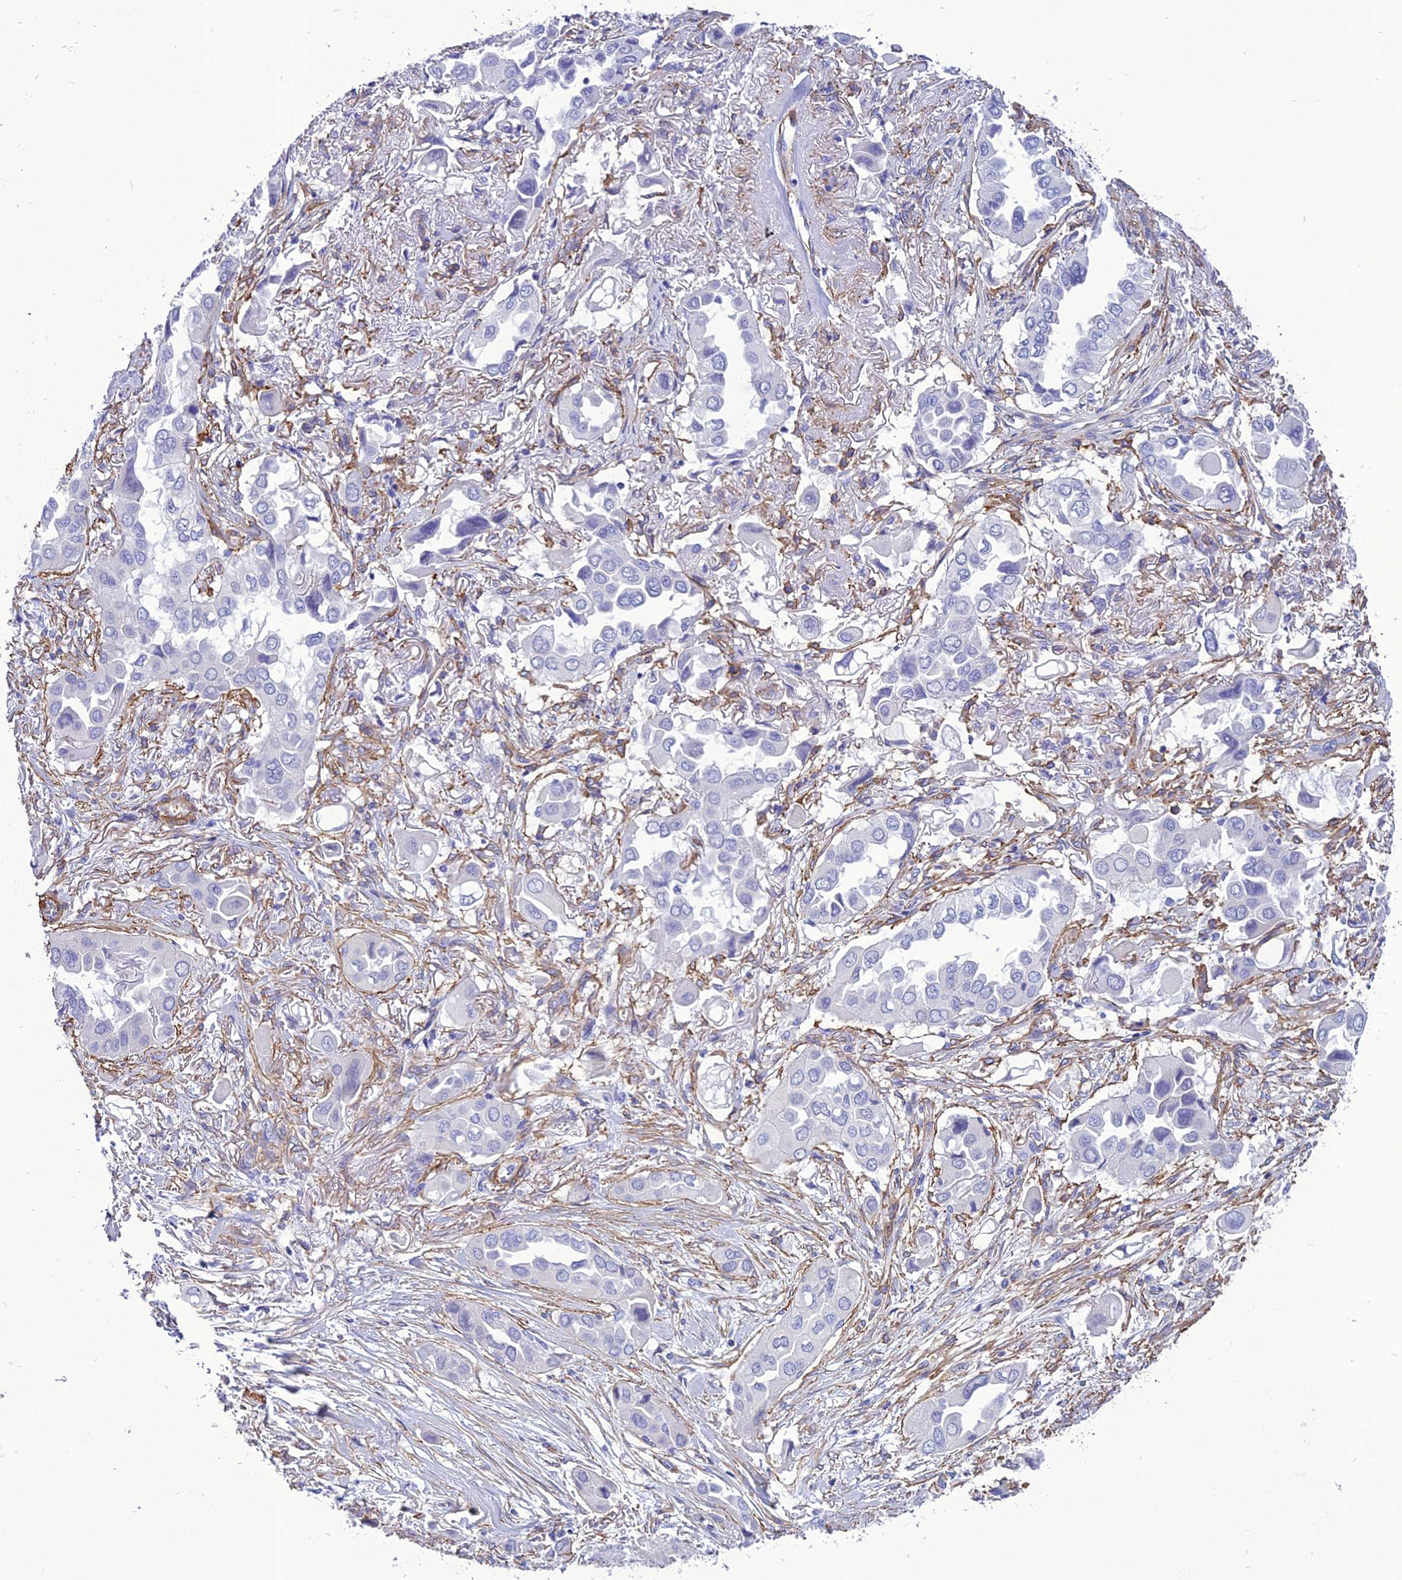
{"staining": {"intensity": "negative", "quantity": "none", "location": "none"}, "tissue": "lung cancer", "cell_type": "Tumor cells", "image_type": "cancer", "snomed": [{"axis": "morphology", "description": "Adenocarcinoma, NOS"}, {"axis": "topography", "description": "Lung"}], "caption": "Immunohistochemistry (IHC) histopathology image of neoplastic tissue: human lung cancer (adenocarcinoma) stained with DAB displays no significant protein staining in tumor cells.", "gene": "NKD1", "patient": {"sex": "female", "age": 76}}